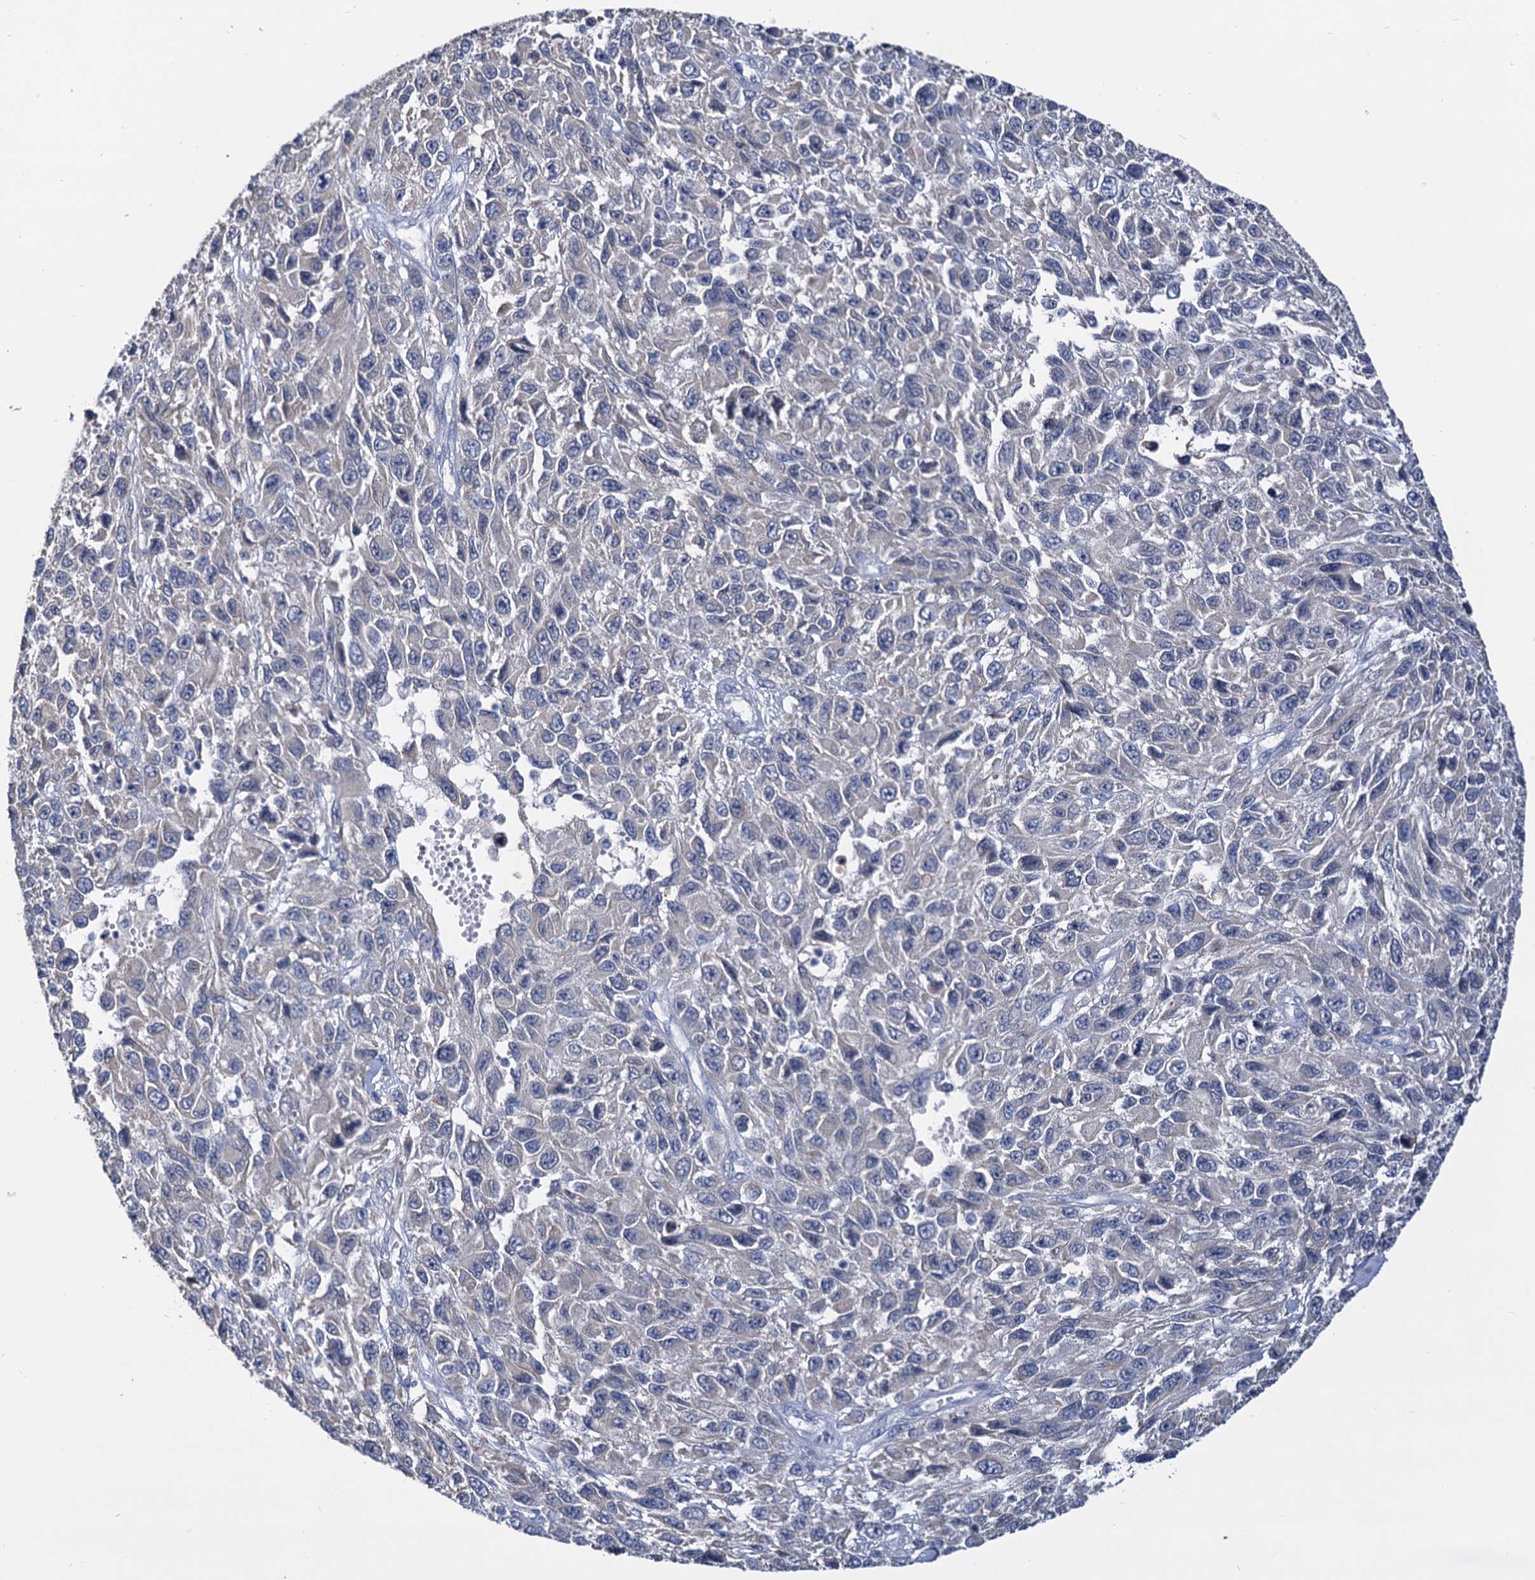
{"staining": {"intensity": "negative", "quantity": "none", "location": "none"}, "tissue": "melanoma", "cell_type": "Tumor cells", "image_type": "cancer", "snomed": [{"axis": "morphology", "description": "Normal tissue, NOS"}, {"axis": "morphology", "description": "Malignant melanoma, NOS"}, {"axis": "topography", "description": "Skin"}], "caption": "An IHC histopathology image of melanoma is shown. There is no staining in tumor cells of melanoma.", "gene": "ANKRD42", "patient": {"sex": "female", "age": 96}}